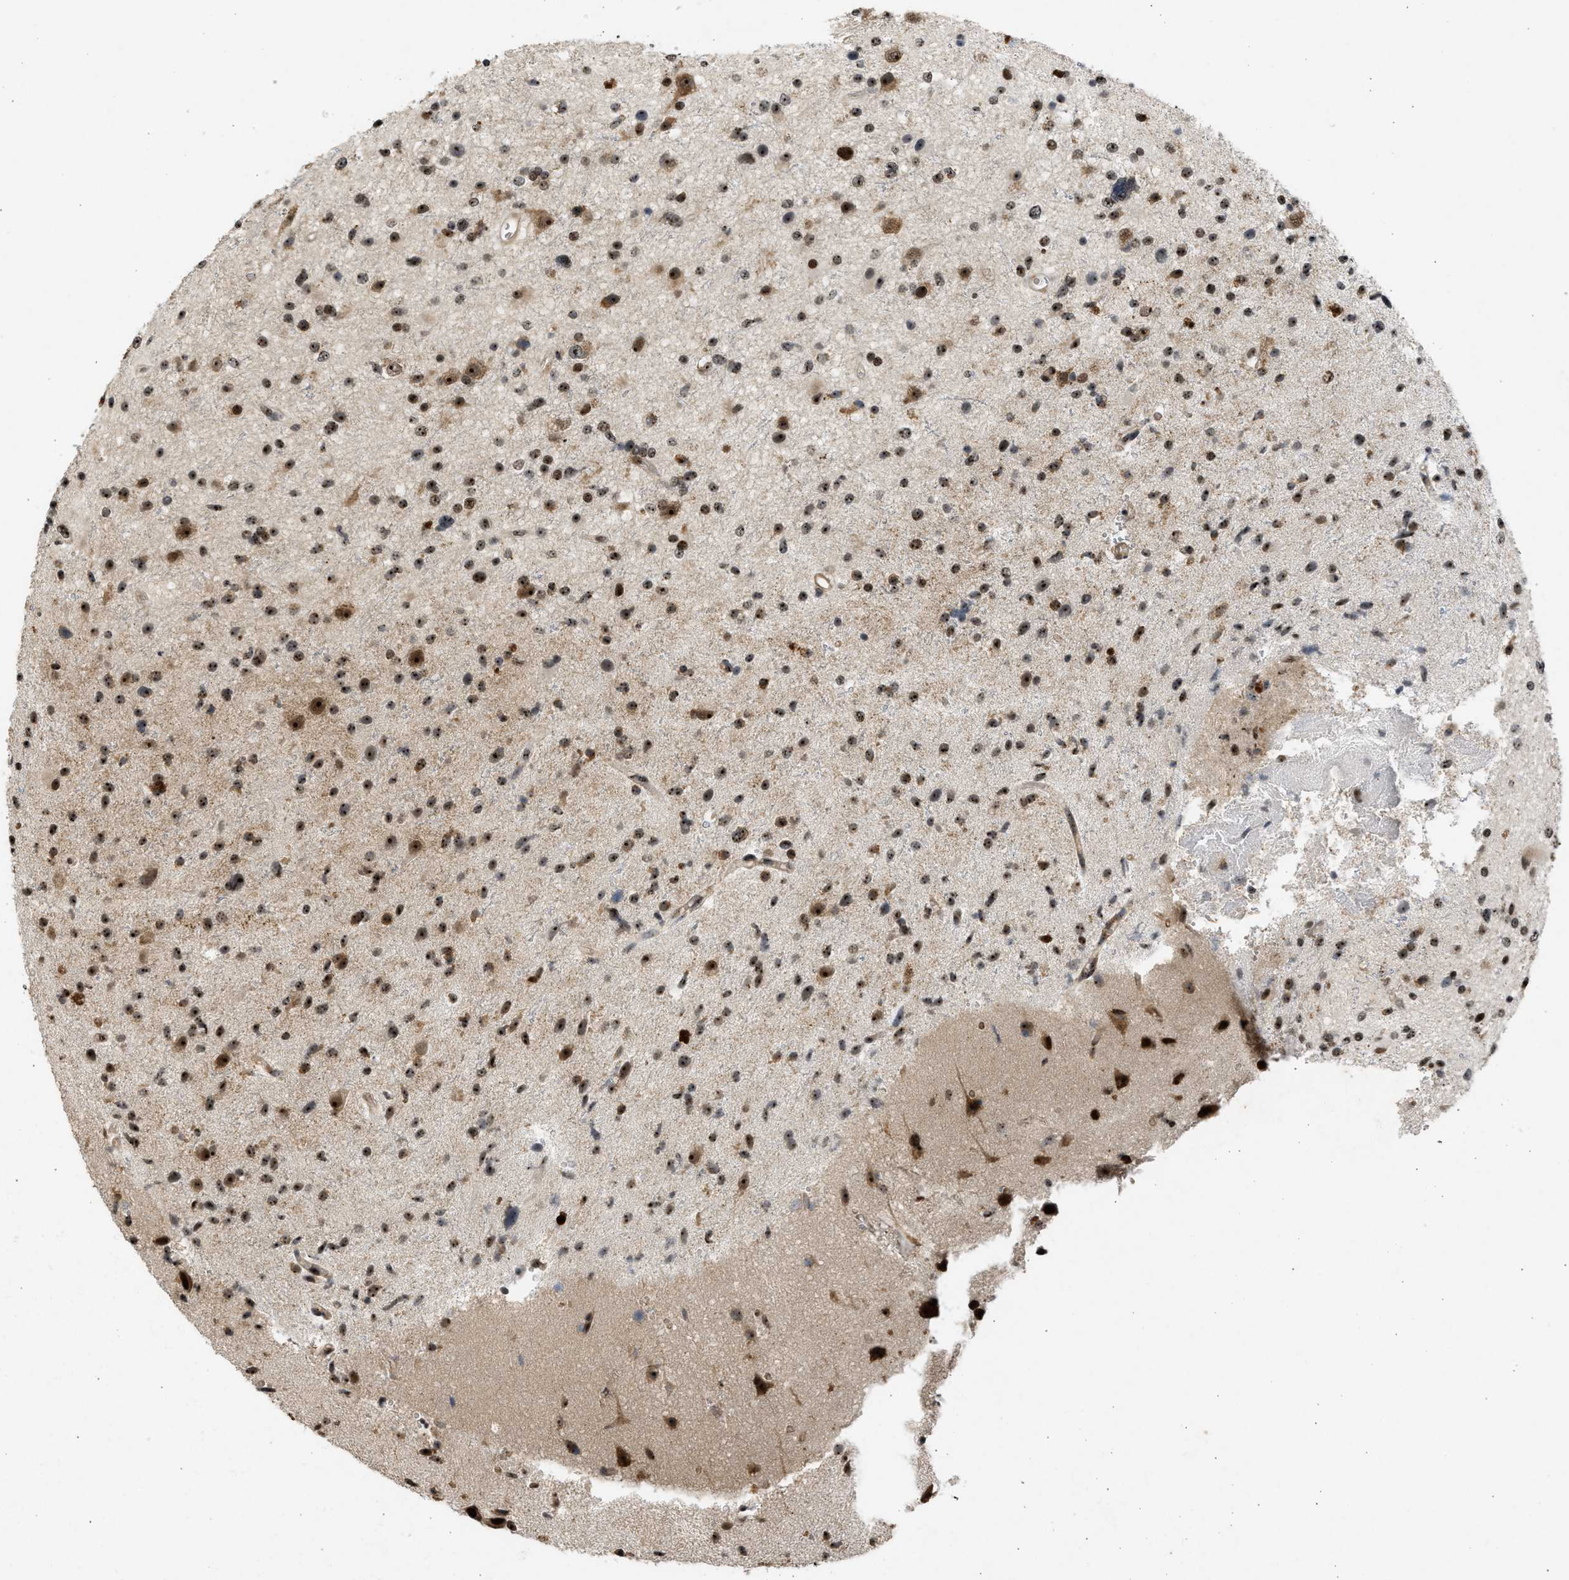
{"staining": {"intensity": "moderate", "quantity": ">75%", "location": "nuclear"}, "tissue": "glioma", "cell_type": "Tumor cells", "image_type": "cancer", "snomed": [{"axis": "morphology", "description": "Glioma, malignant, High grade"}, {"axis": "topography", "description": "Brain"}], "caption": "Human high-grade glioma (malignant) stained for a protein (brown) displays moderate nuclear positive positivity in approximately >75% of tumor cells.", "gene": "TFDP2", "patient": {"sex": "male", "age": 33}}